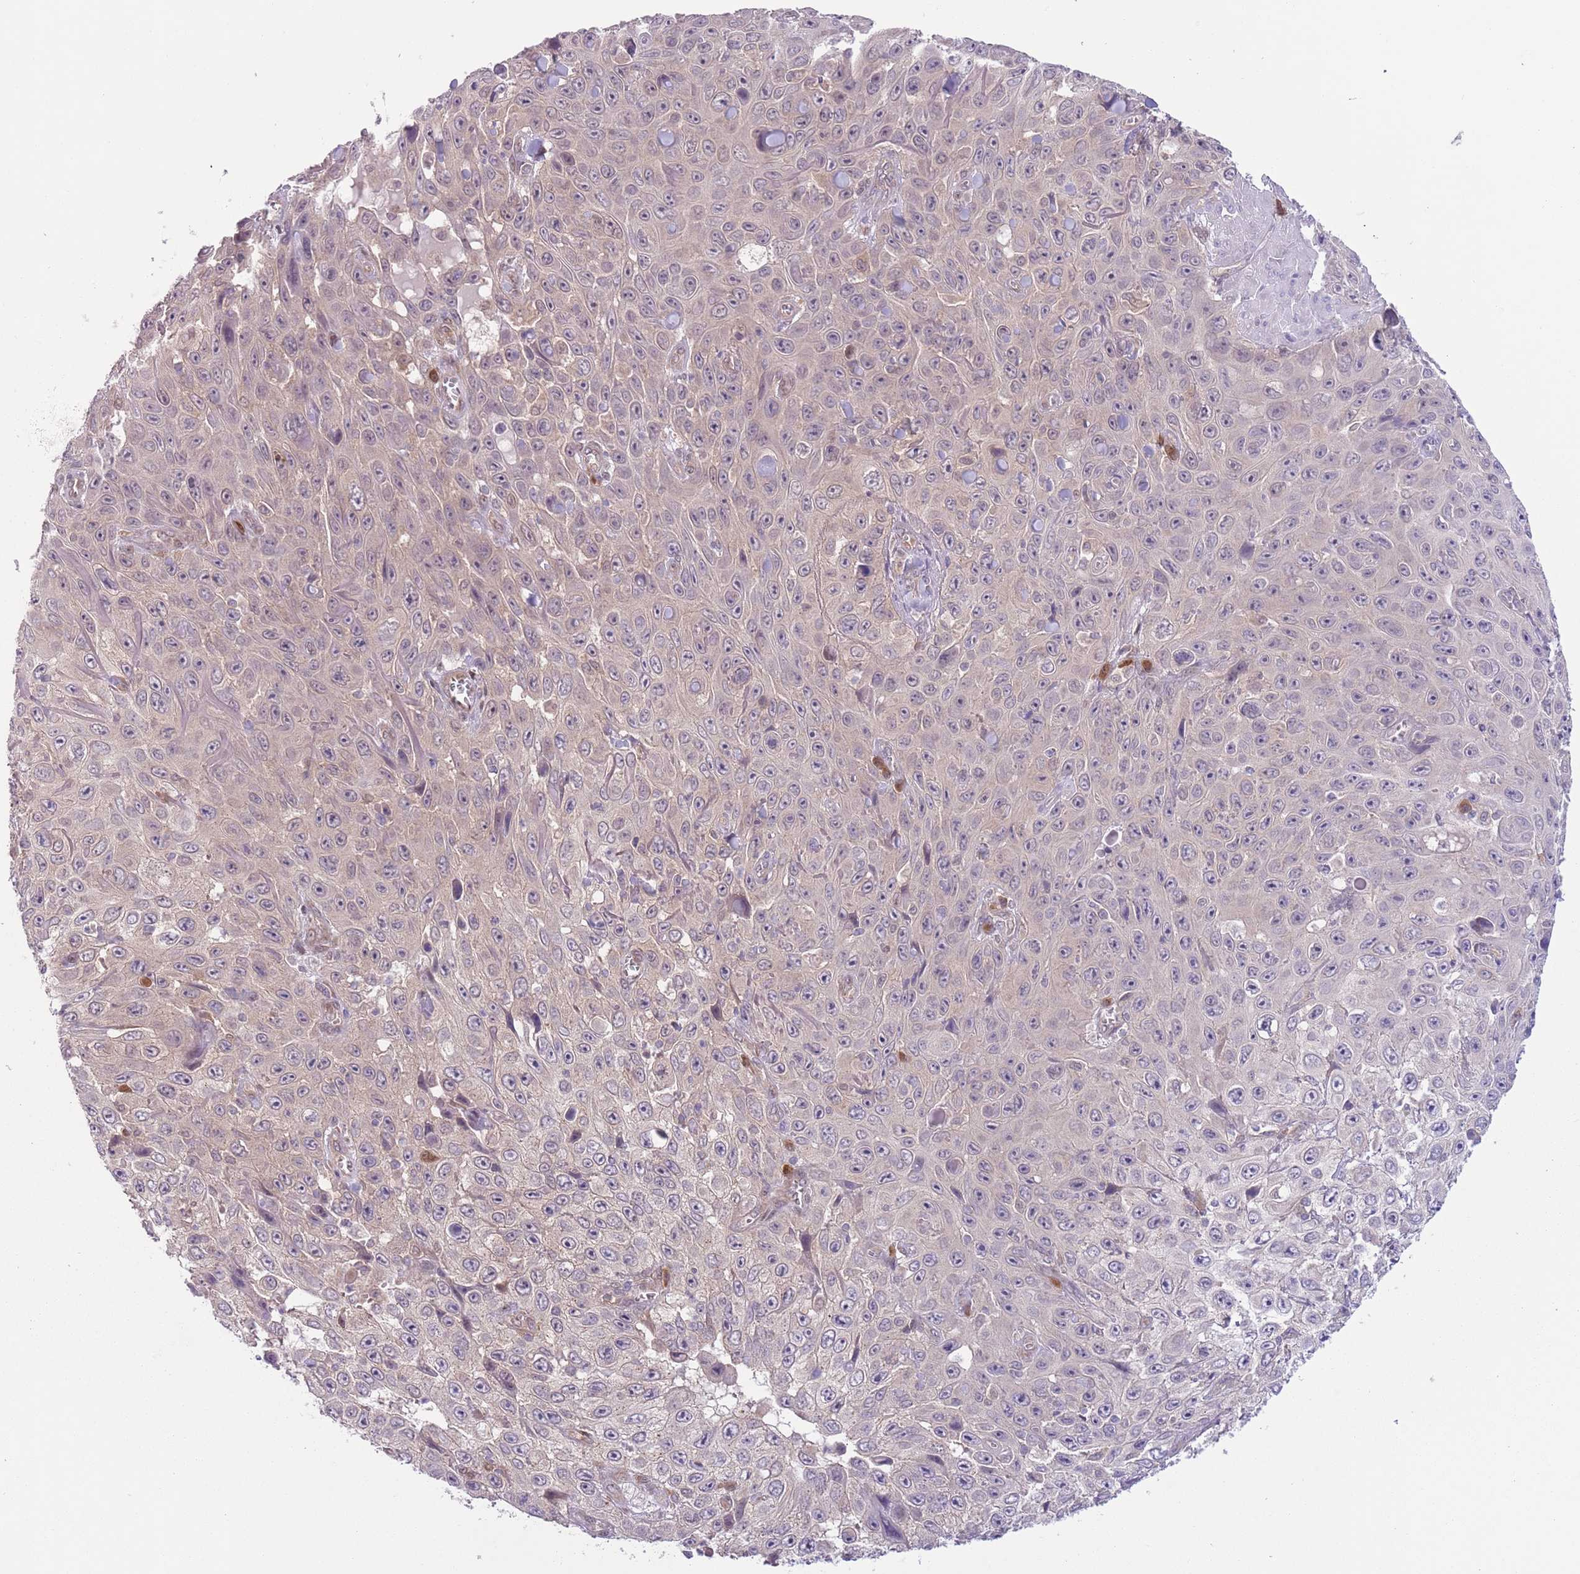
{"staining": {"intensity": "negative", "quantity": "none", "location": "none"}, "tissue": "skin cancer", "cell_type": "Tumor cells", "image_type": "cancer", "snomed": [{"axis": "morphology", "description": "Squamous cell carcinoma, NOS"}, {"axis": "topography", "description": "Skin"}], "caption": "A high-resolution histopathology image shows IHC staining of skin cancer (squamous cell carcinoma), which exhibits no significant staining in tumor cells.", "gene": "COPE", "patient": {"sex": "male", "age": 82}}